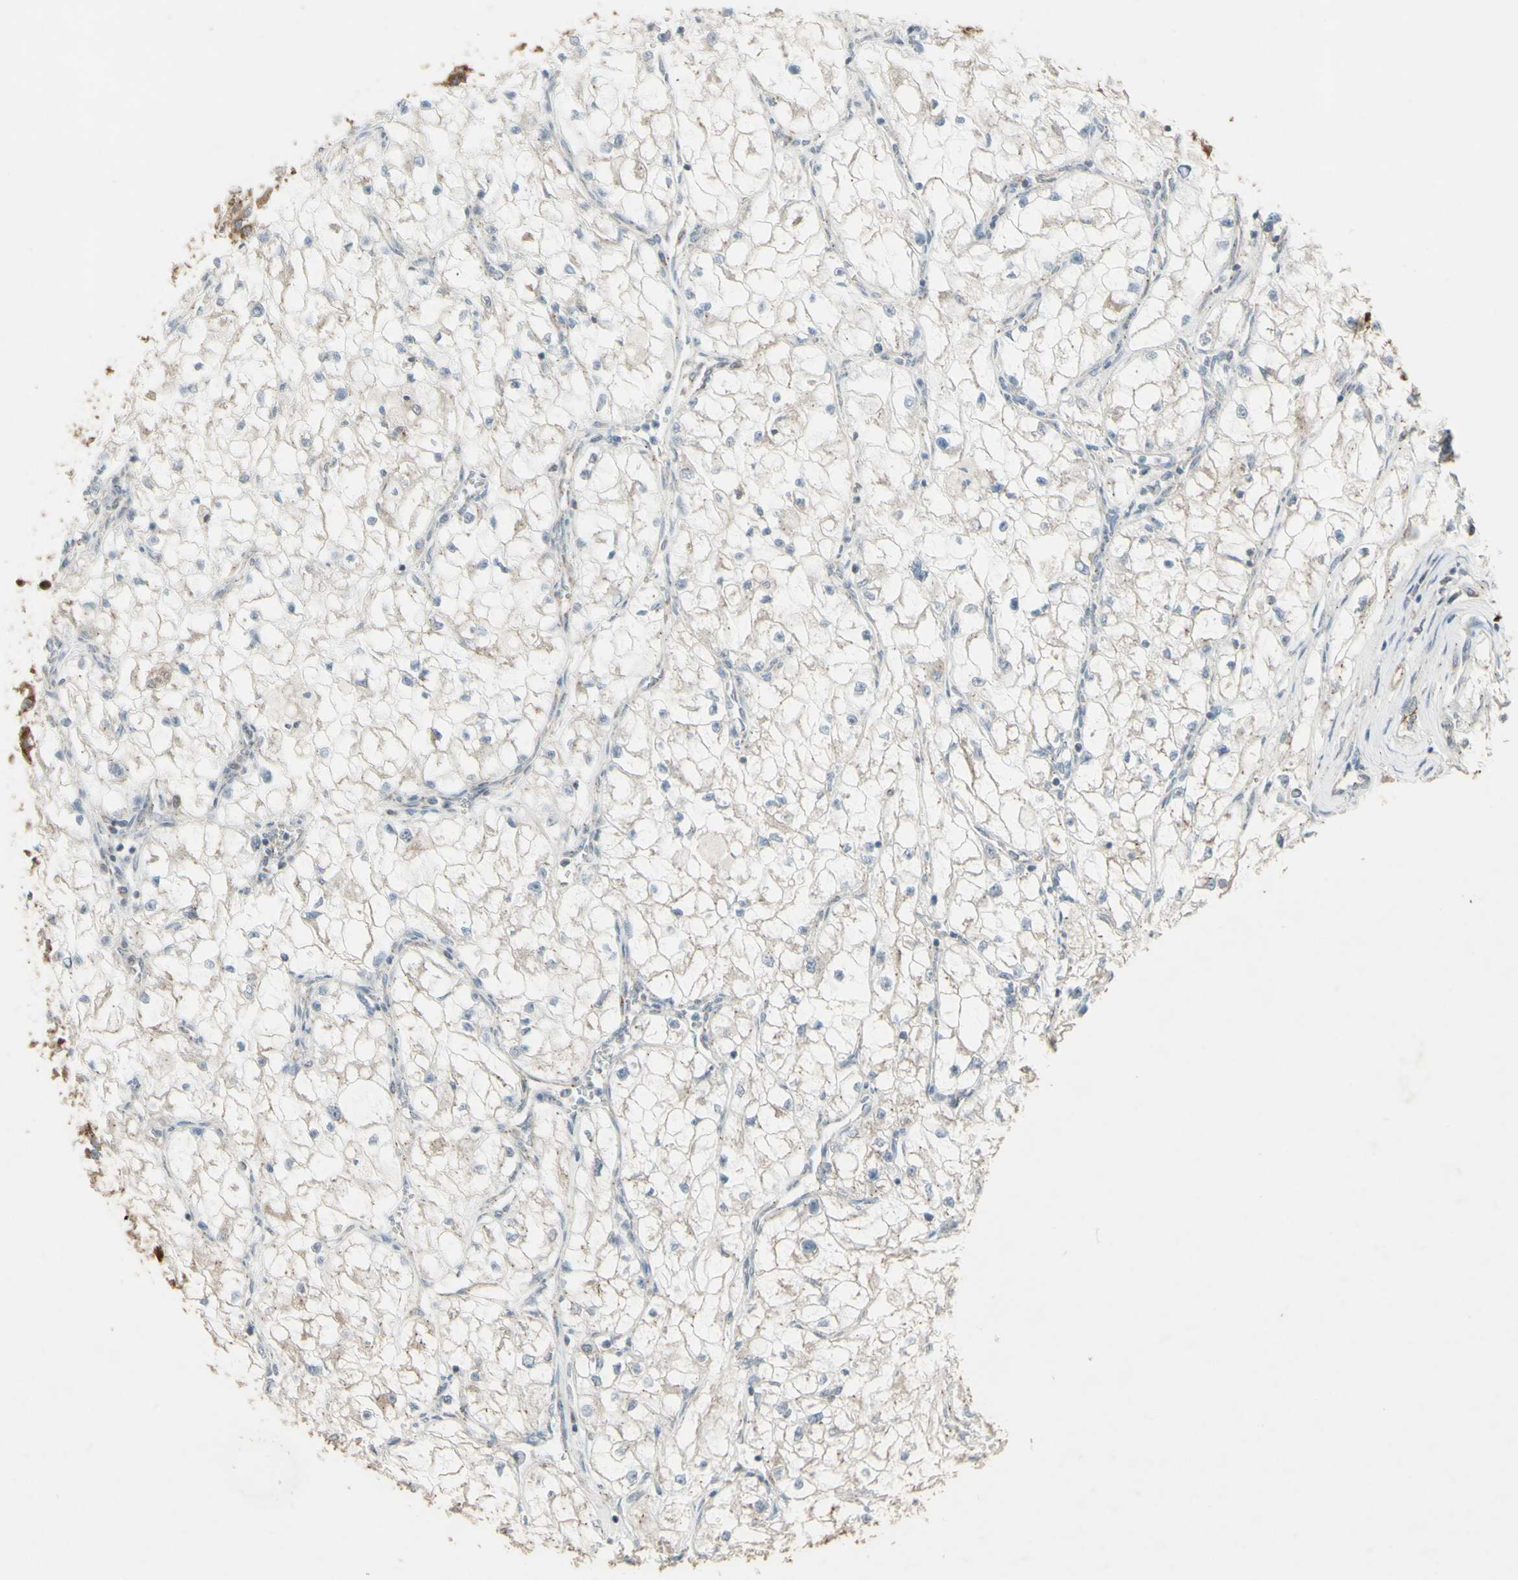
{"staining": {"intensity": "negative", "quantity": "none", "location": "none"}, "tissue": "renal cancer", "cell_type": "Tumor cells", "image_type": "cancer", "snomed": [{"axis": "morphology", "description": "Adenocarcinoma, NOS"}, {"axis": "topography", "description": "Kidney"}], "caption": "Micrograph shows no significant protein expression in tumor cells of renal cancer (adenocarcinoma).", "gene": "FXYD3", "patient": {"sex": "female", "age": 70}}